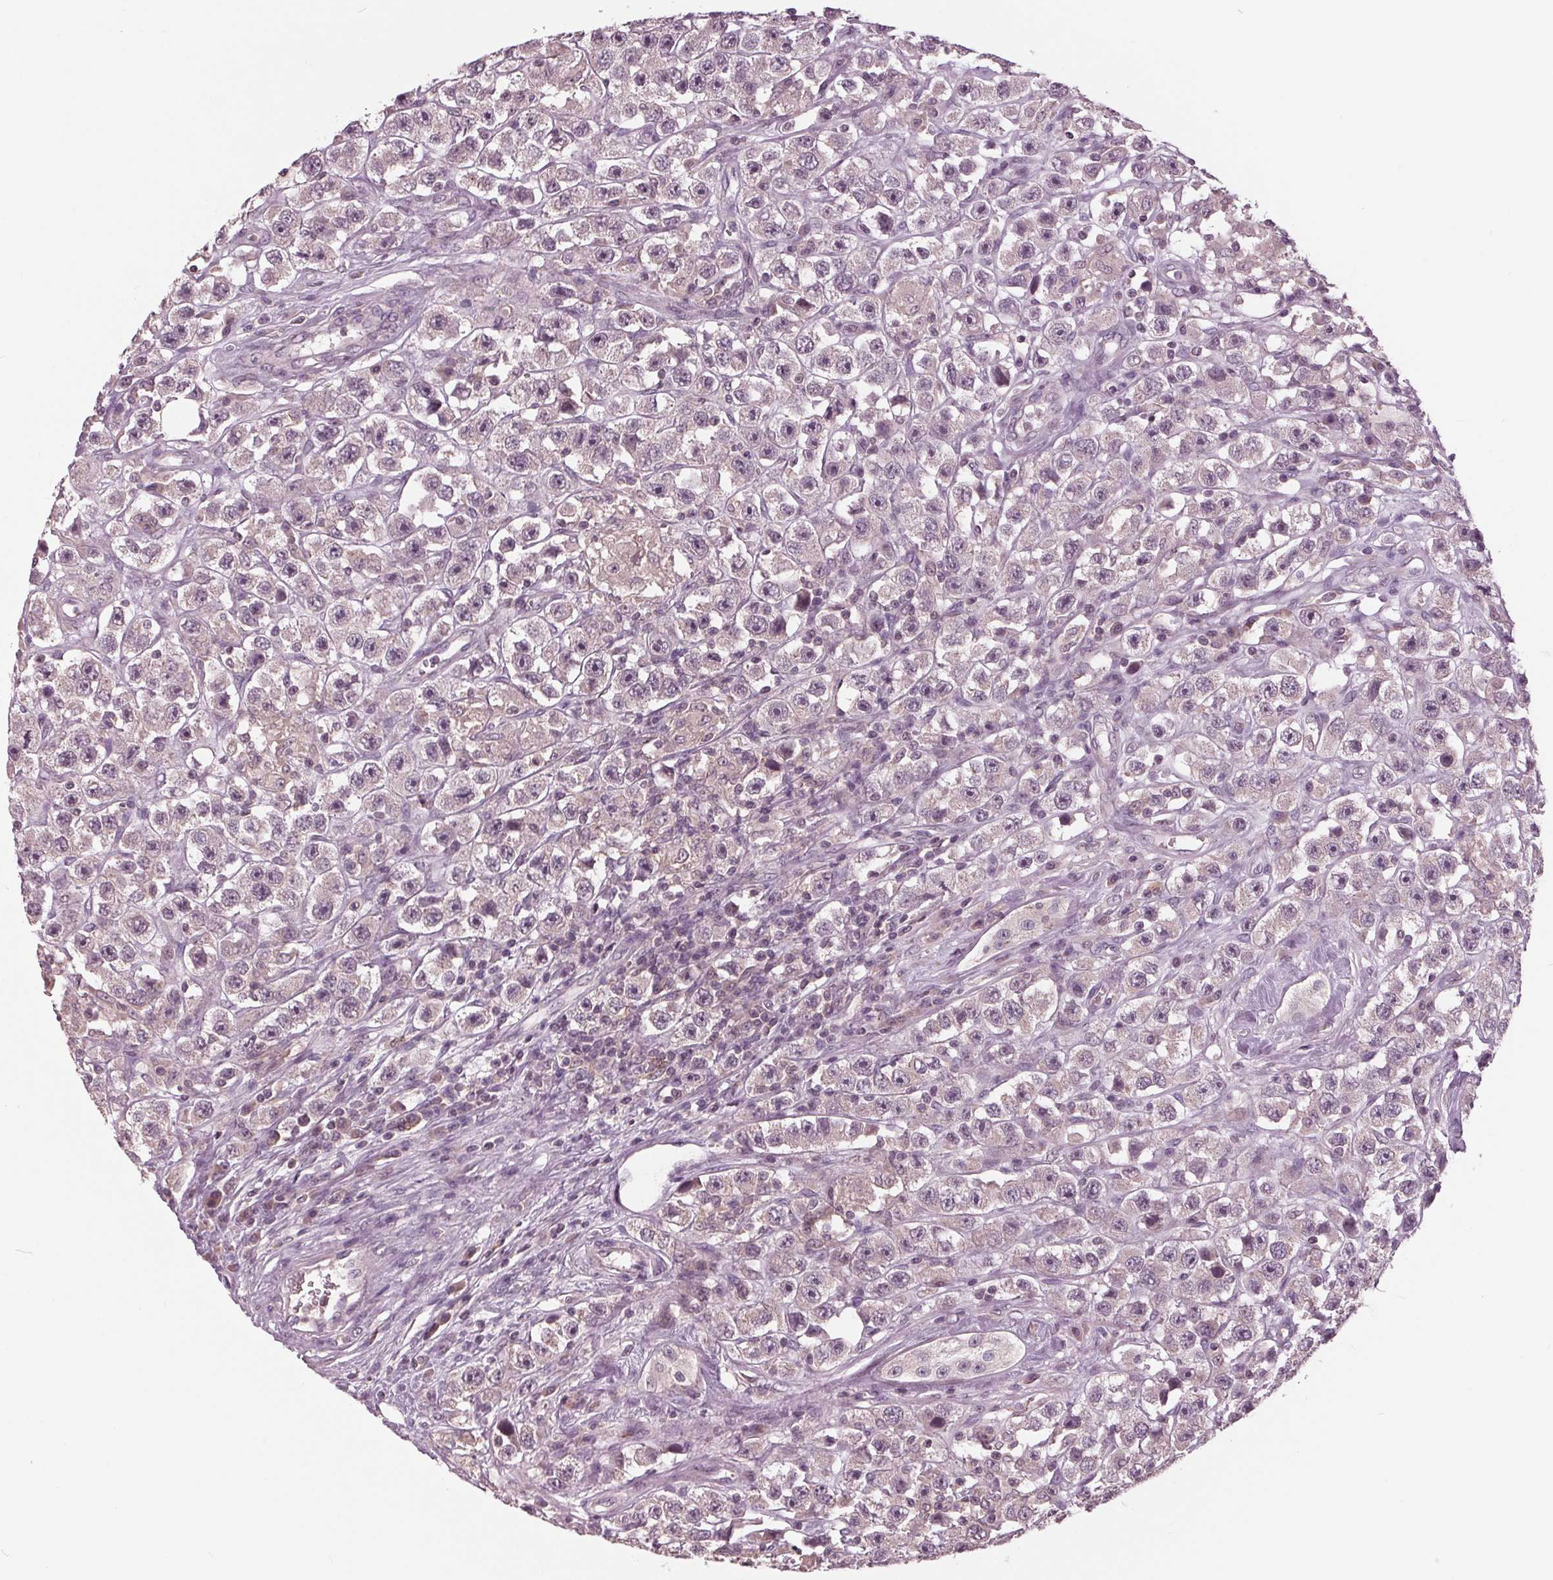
{"staining": {"intensity": "negative", "quantity": "none", "location": "none"}, "tissue": "testis cancer", "cell_type": "Tumor cells", "image_type": "cancer", "snomed": [{"axis": "morphology", "description": "Seminoma, NOS"}, {"axis": "topography", "description": "Testis"}], "caption": "Immunohistochemical staining of testis cancer displays no significant positivity in tumor cells.", "gene": "SIGLEC6", "patient": {"sex": "male", "age": 45}}